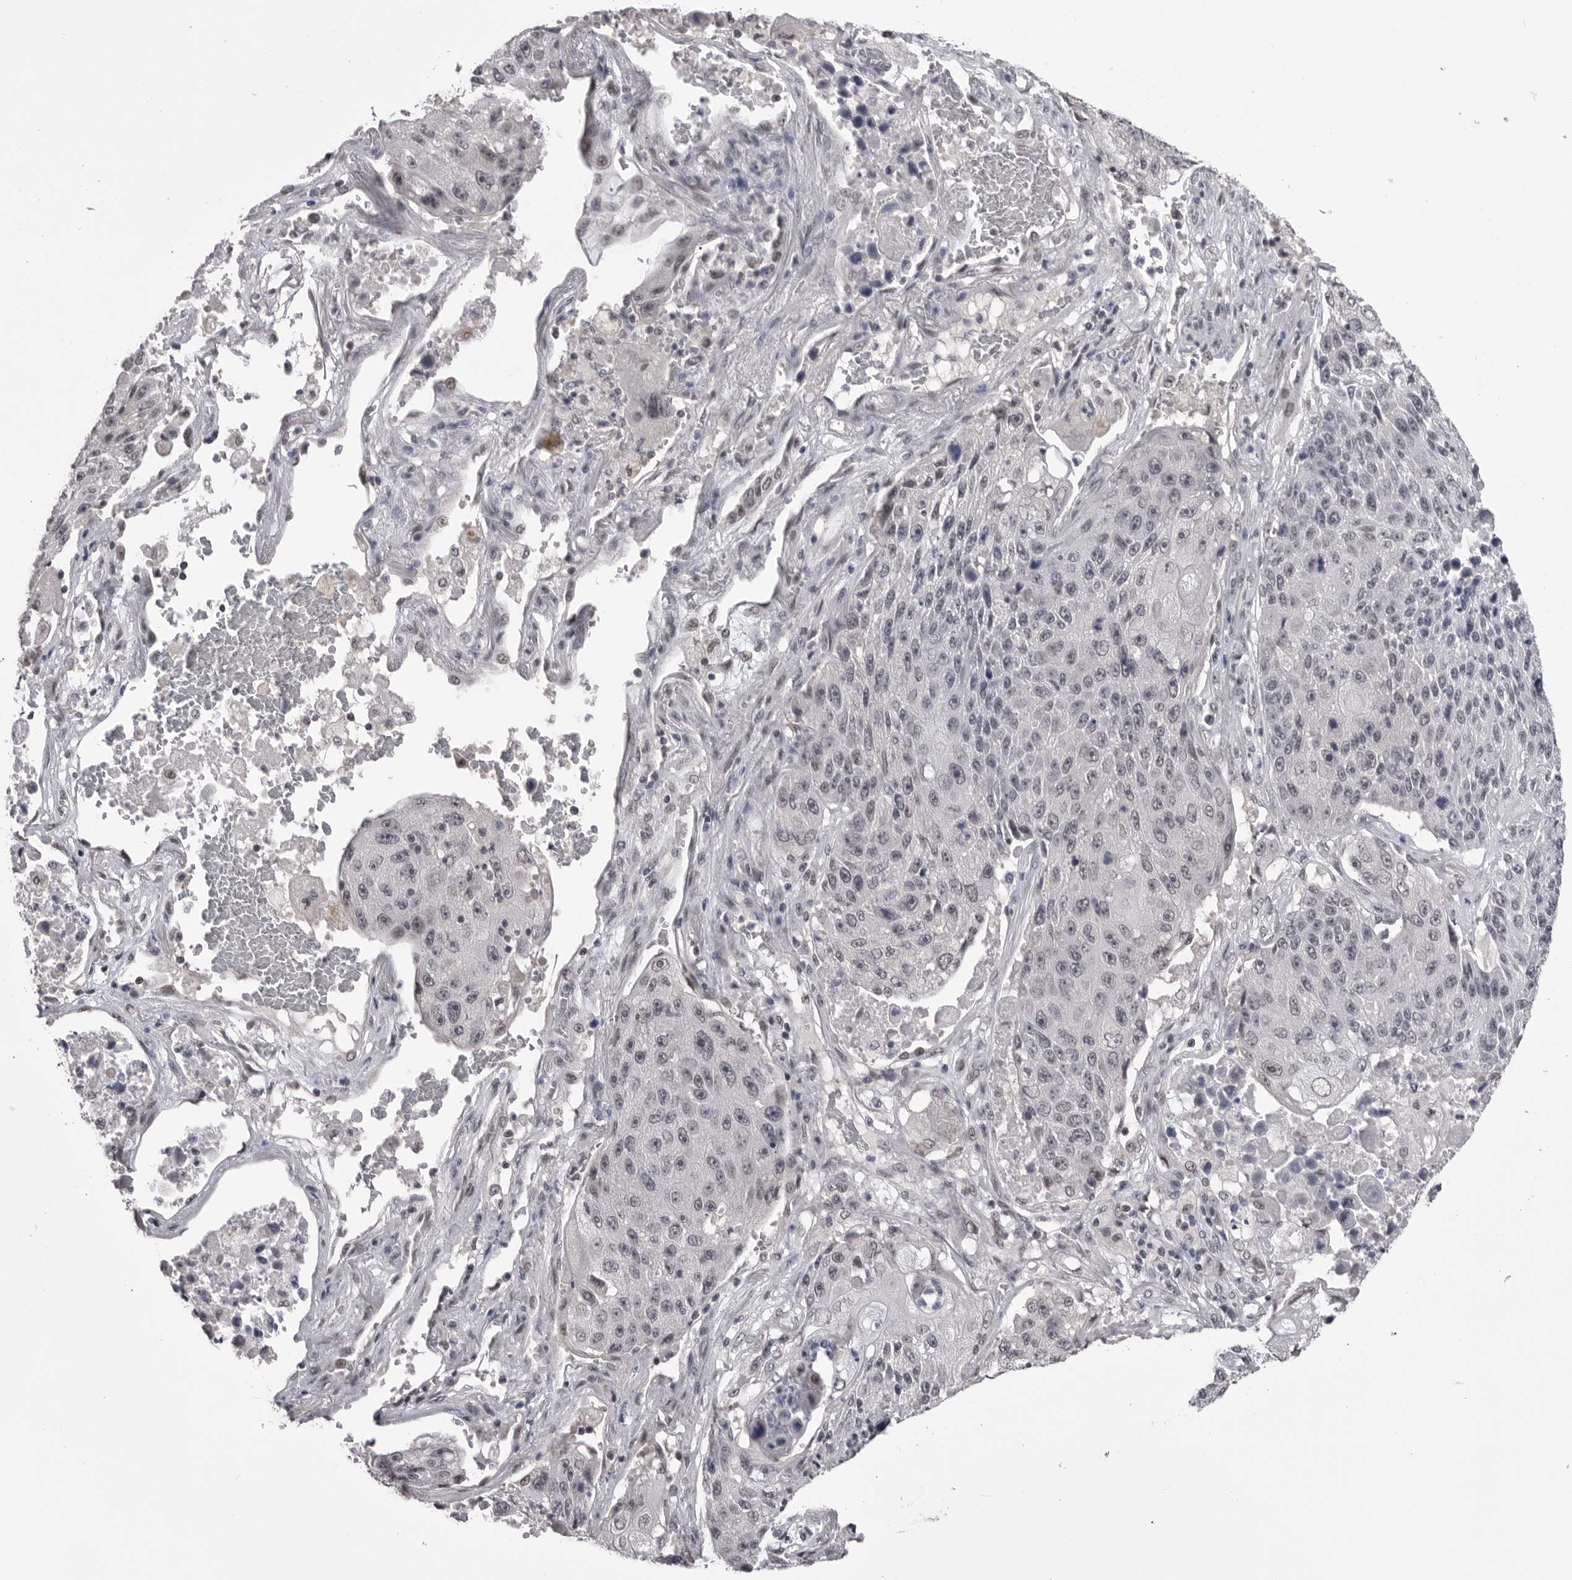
{"staining": {"intensity": "negative", "quantity": "none", "location": "none"}, "tissue": "lung cancer", "cell_type": "Tumor cells", "image_type": "cancer", "snomed": [{"axis": "morphology", "description": "Squamous cell carcinoma, NOS"}, {"axis": "topography", "description": "Lung"}], "caption": "Tumor cells are negative for protein expression in human lung cancer (squamous cell carcinoma).", "gene": "DLG2", "patient": {"sex": "male", "age": 61}}